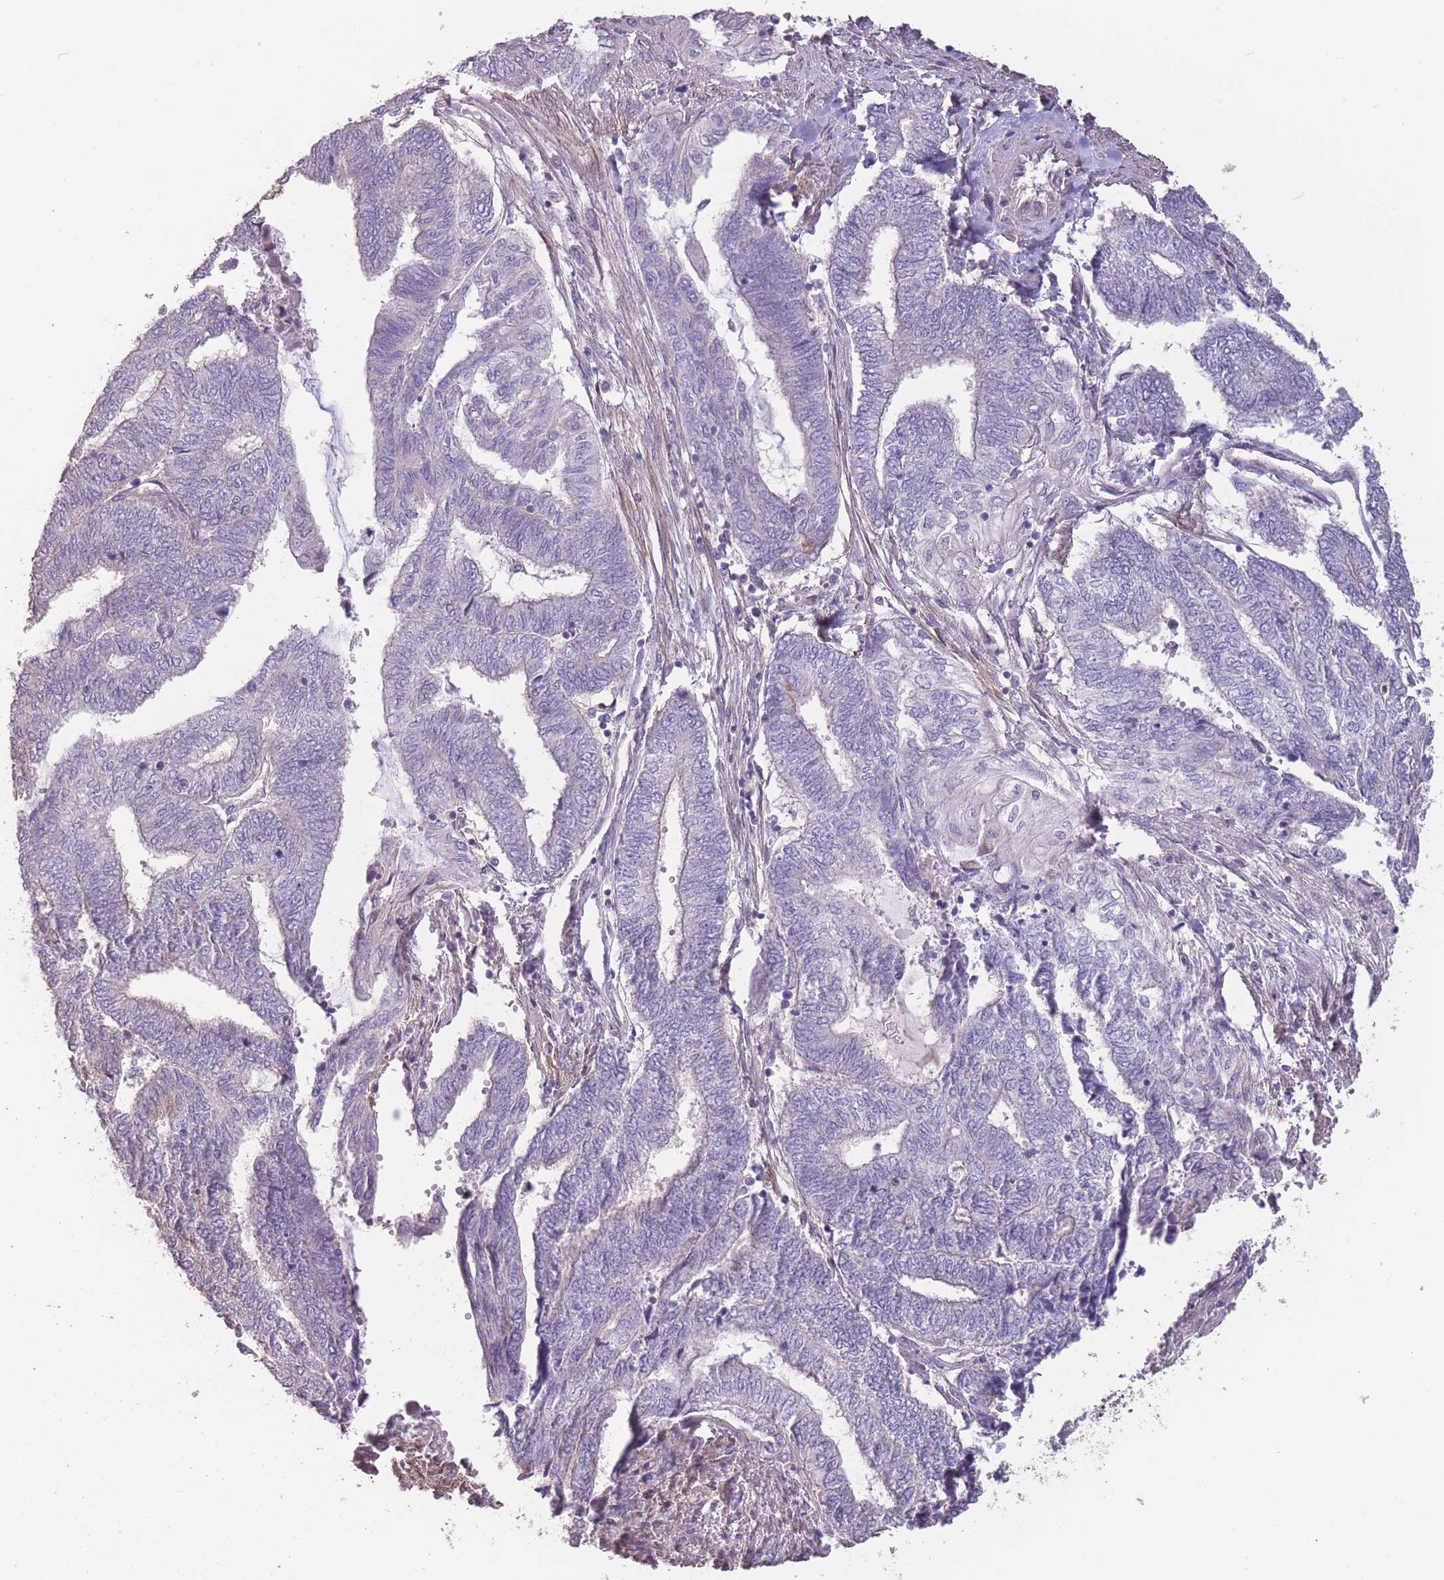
{"staining": {"intensity": "negative", "quantity": "none", "location": "none"}, "tissue": "endometrial cancer", "cell_type": "Tumor cells", "image_type": "cancer", "snomed": [{"axis": "morphology", "description": "Adenocarcinoma, NOS"}, {"axis": "topography", "description": "Uterus"}, {"axis": "topography", "description": "Endometrium"}], "caption": "Immunohistochemistry of human adenocarcinoma (endometrial) displays no positivity in tumor cells.", "gene": "RSPH10B", "patient": {"sex": "female", "age": 70}}